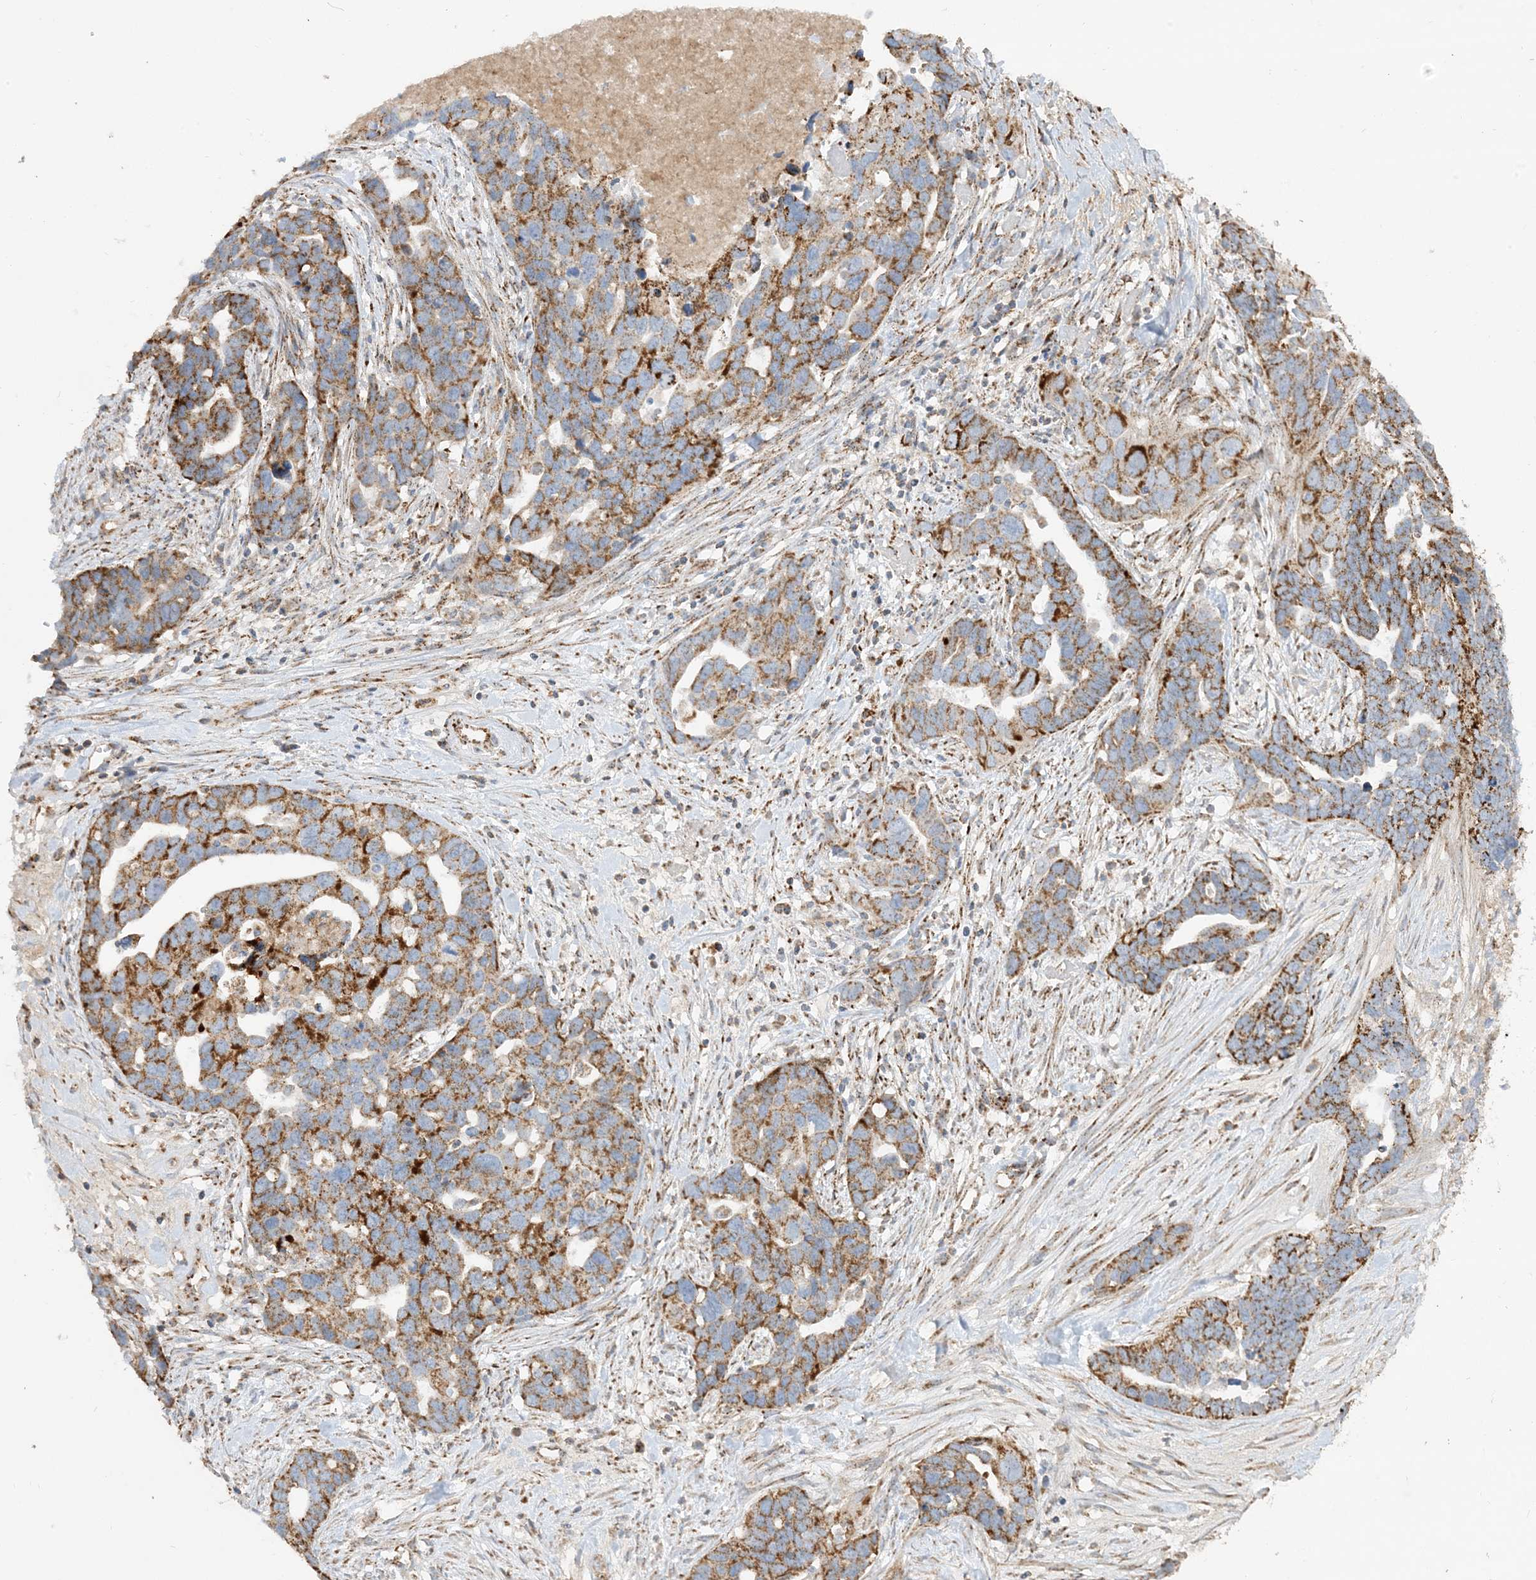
{"staining": {"intensity": "strong", "quantity": ">75%", "location": "cytoplasmic/membranous"}, "tissue": "ovarian cancer", "cell_type": "Tumor cells", "image_type": "cancer", "snomed": [{"axis": "morphology", "description": "Cystadenocarcinoma, serous, NOS"}, {"axis": "topography", "description": "Ovary"}], "caption": "The micrograph displays staining of serous cystadenocarcinoma (ovarian), revealing strong cytoplasmic/membranous protein expression (brown color) within tumor cells. (IHC, brightfield microscopy, high magnification).", "gene": "NDUFAF3", "patient": {"sex": "female", "age": 54}}